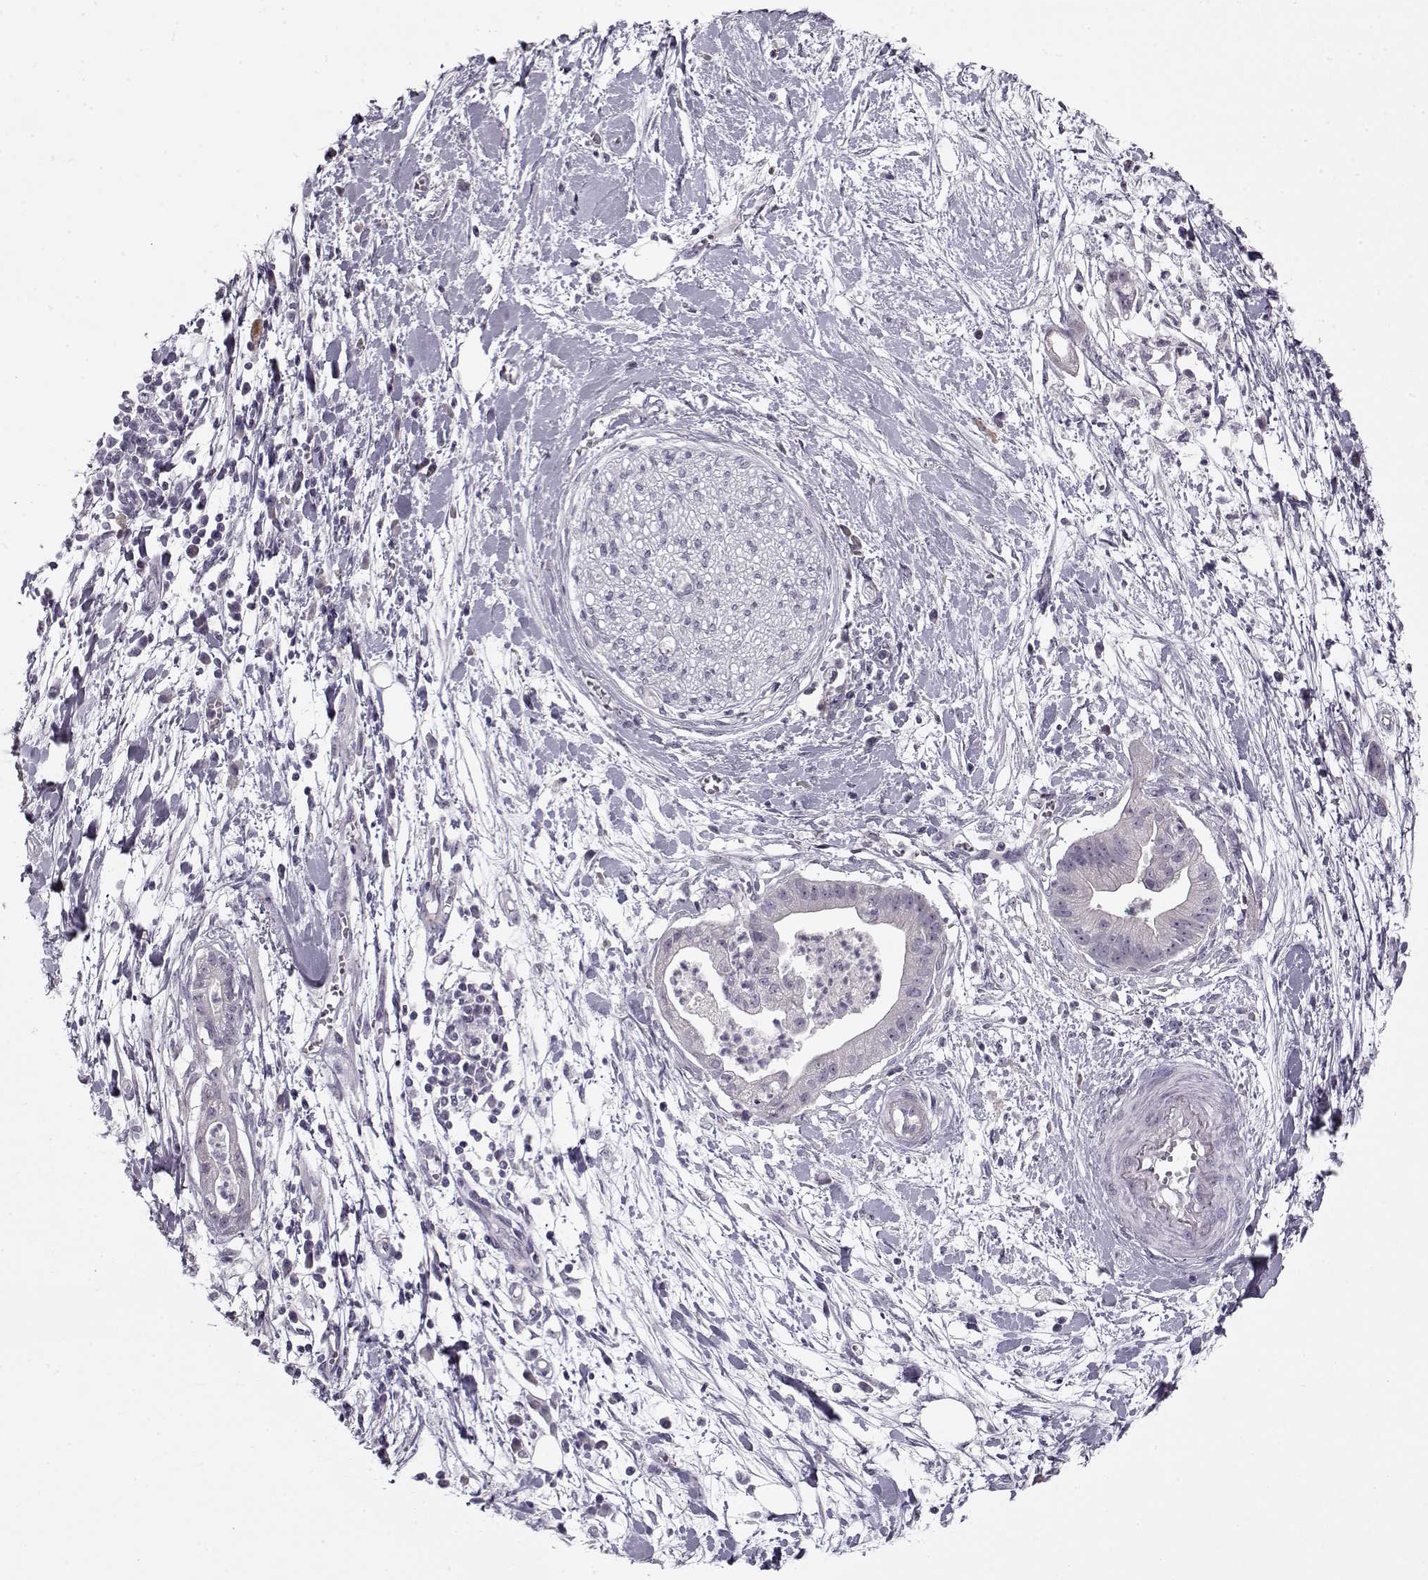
{"staining": {"intensity": "negative", "quantity": "none", "location": "none"}, "tissue": "pancreatic cancer", "cell_type": "Tumor cells", "image_type": "cancer", "snomed": [{"axis": "morphology", "description": "Normal tissue, NOS"}, {"axis": "morphology", "description": "Adenocarcinoma, NOS"}, {"axis": "topography", "description": "Lymph node"}, {"axis": "topography", "description": "Pancreas"}], "caption": "An image of human pancreatic cancer (adenocarcinoma) is negative for staining in tumor cells. (DAB (3,3'-diaminobenzidine) immunohistochemistry with hematoxylin counter stain).", "gene": "PNMT", "patient": {"sex": "female", "age": 58}}